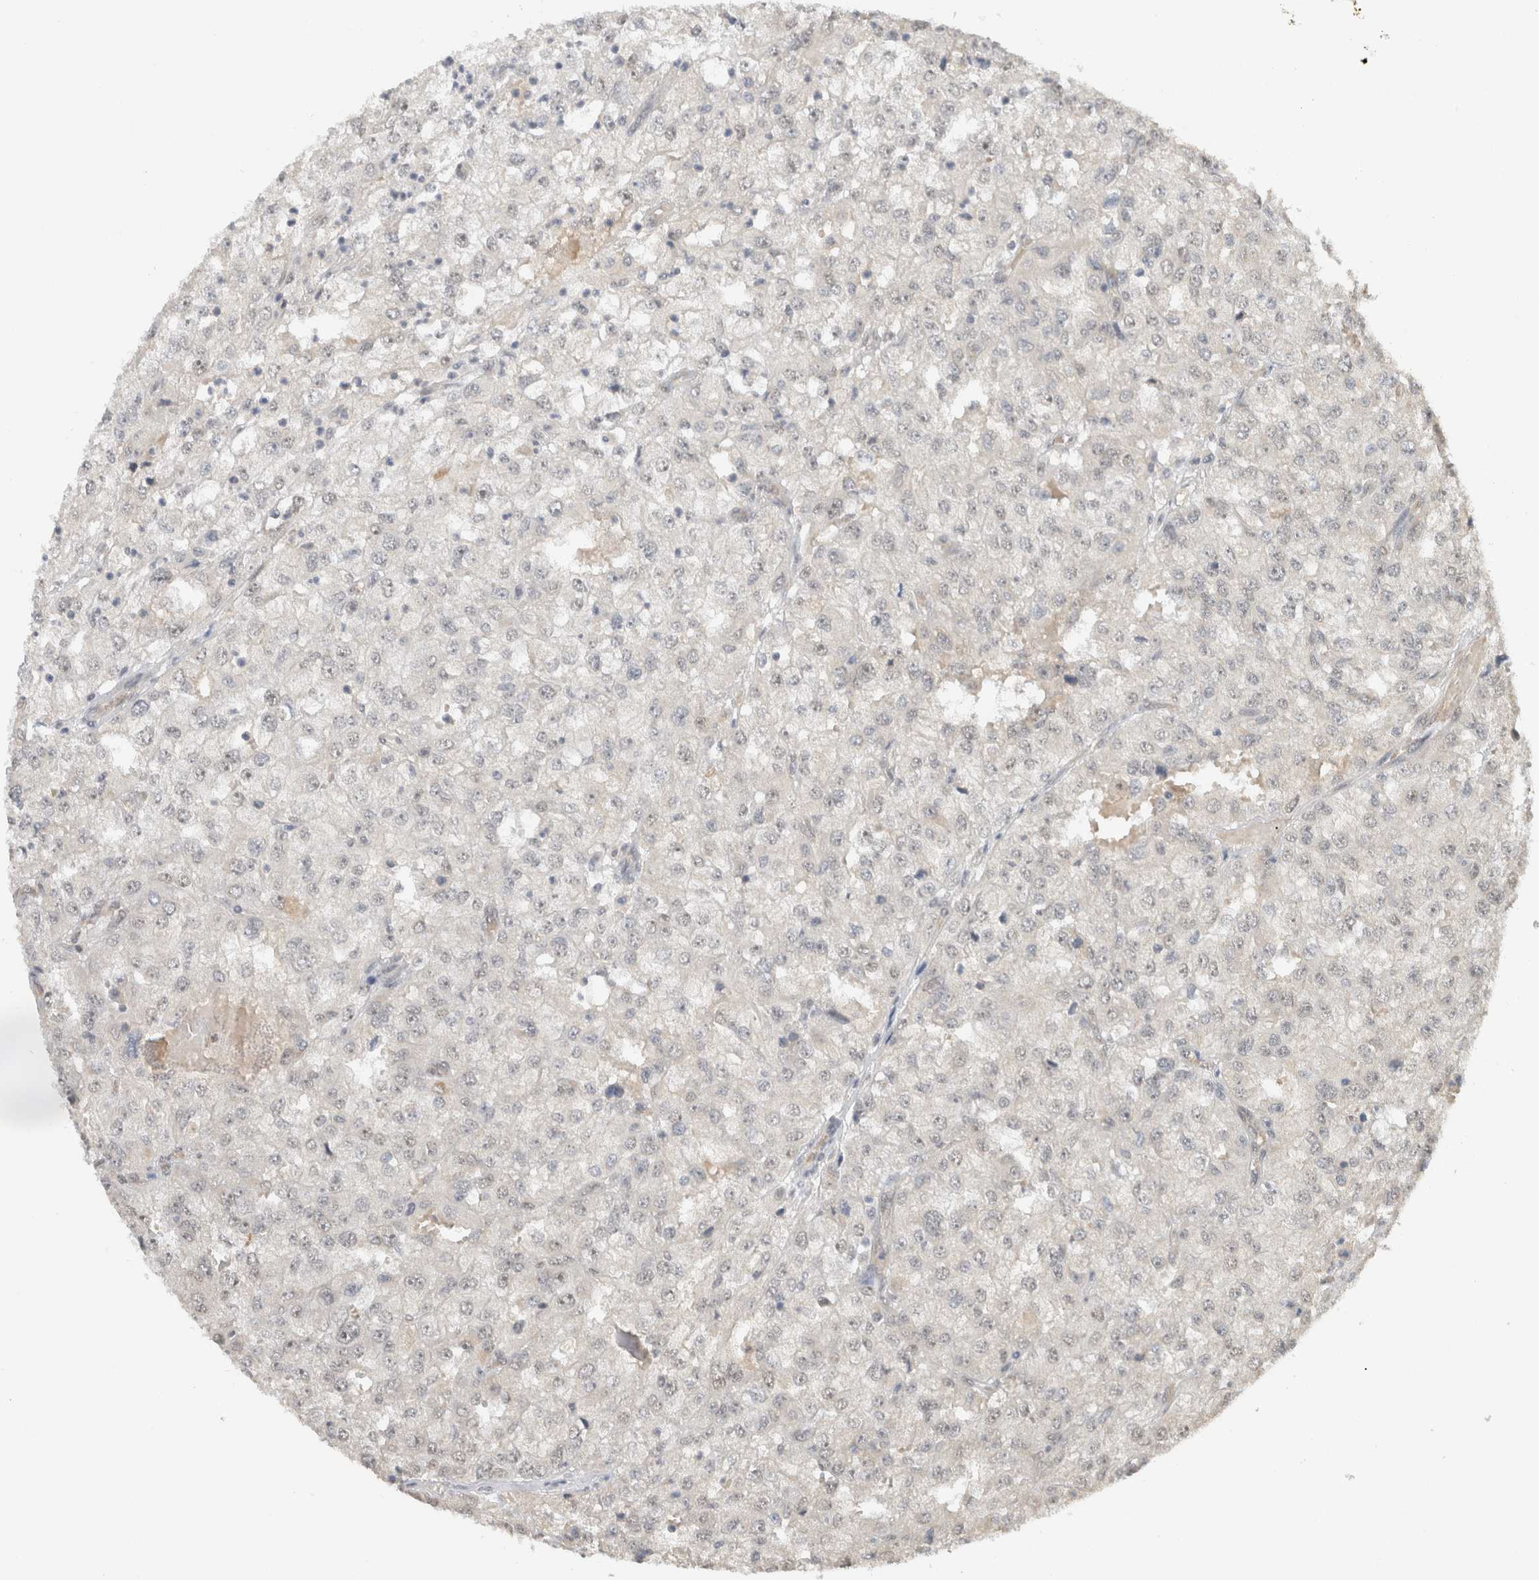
{"staining": {"intensity": "negative", "quantity": "none", "location": "none"}, "tissue": "renal cancer", "cell_type": "Tumor cells", "image_type": "cancer", "snomed": [{"axis": "morphology", "description": "Adenocarcinoma, NOS"}, {"axis": "topography", "description": "Kidney"}], "caption": "High magnification brightfield microscopy of renal cancer stained with DAB (3,3'-diaminobenzidine) (brown) and counterstained with hematoxylin (blue): tumor cells show no significant staining.", "gene": "DDX42", "patient": {"sex": "female", "age": 54}}